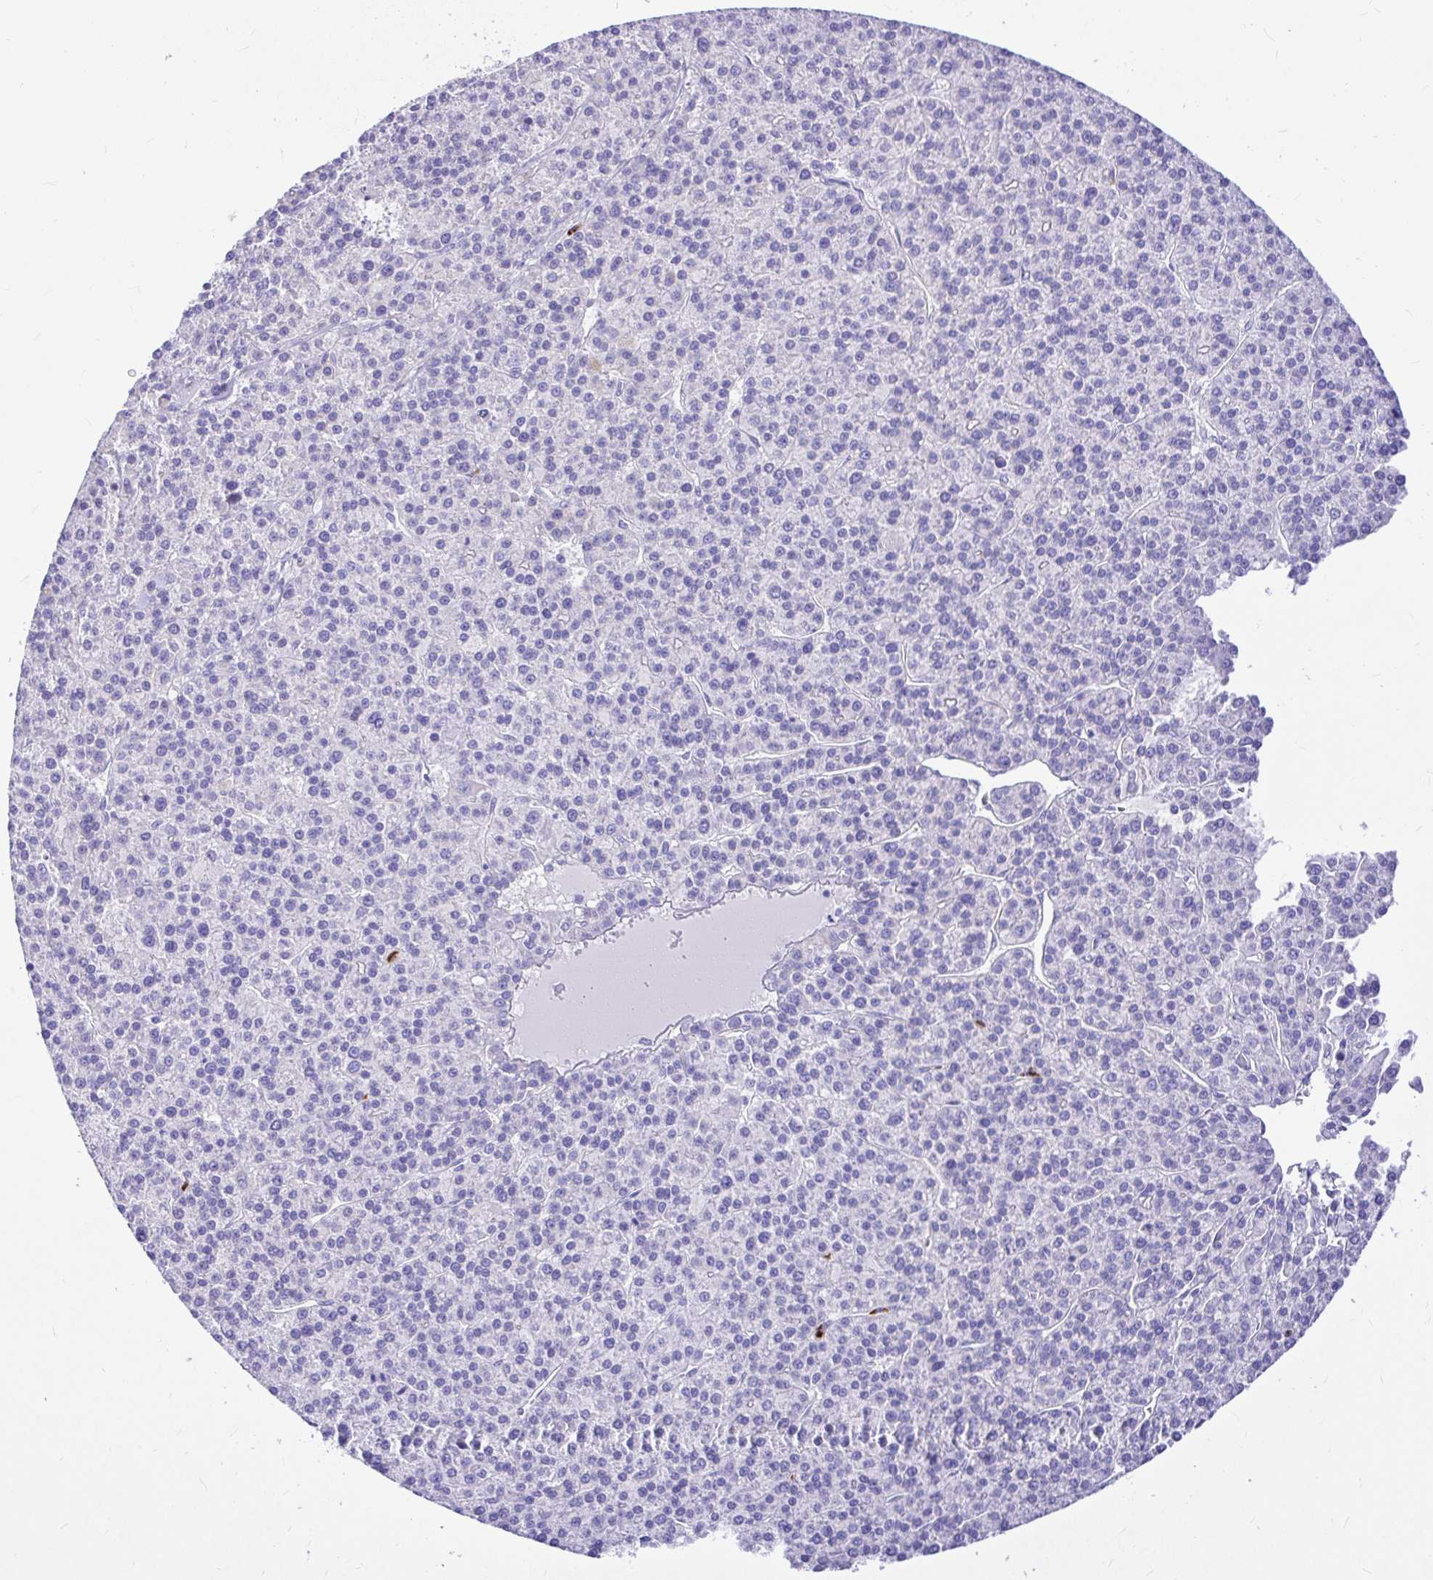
{"staining": {"intensity": "negative", "quantity": "none", "location": "none"}, "tissue": "liver cancer", "cell_type": "Tumor cells", "image_type": "cancer", "snomed": [{"axis": "morphology", "description": "Carcinoma, Hepatocellular, NOS"}, {"axis": "topography", "description": "Liver"}], "caption": "The histopathology image reveals no staining of tumor cells in liver cancer.", "gene": "CLEC1B", "patient": {"sex": "female", "age": 58}}